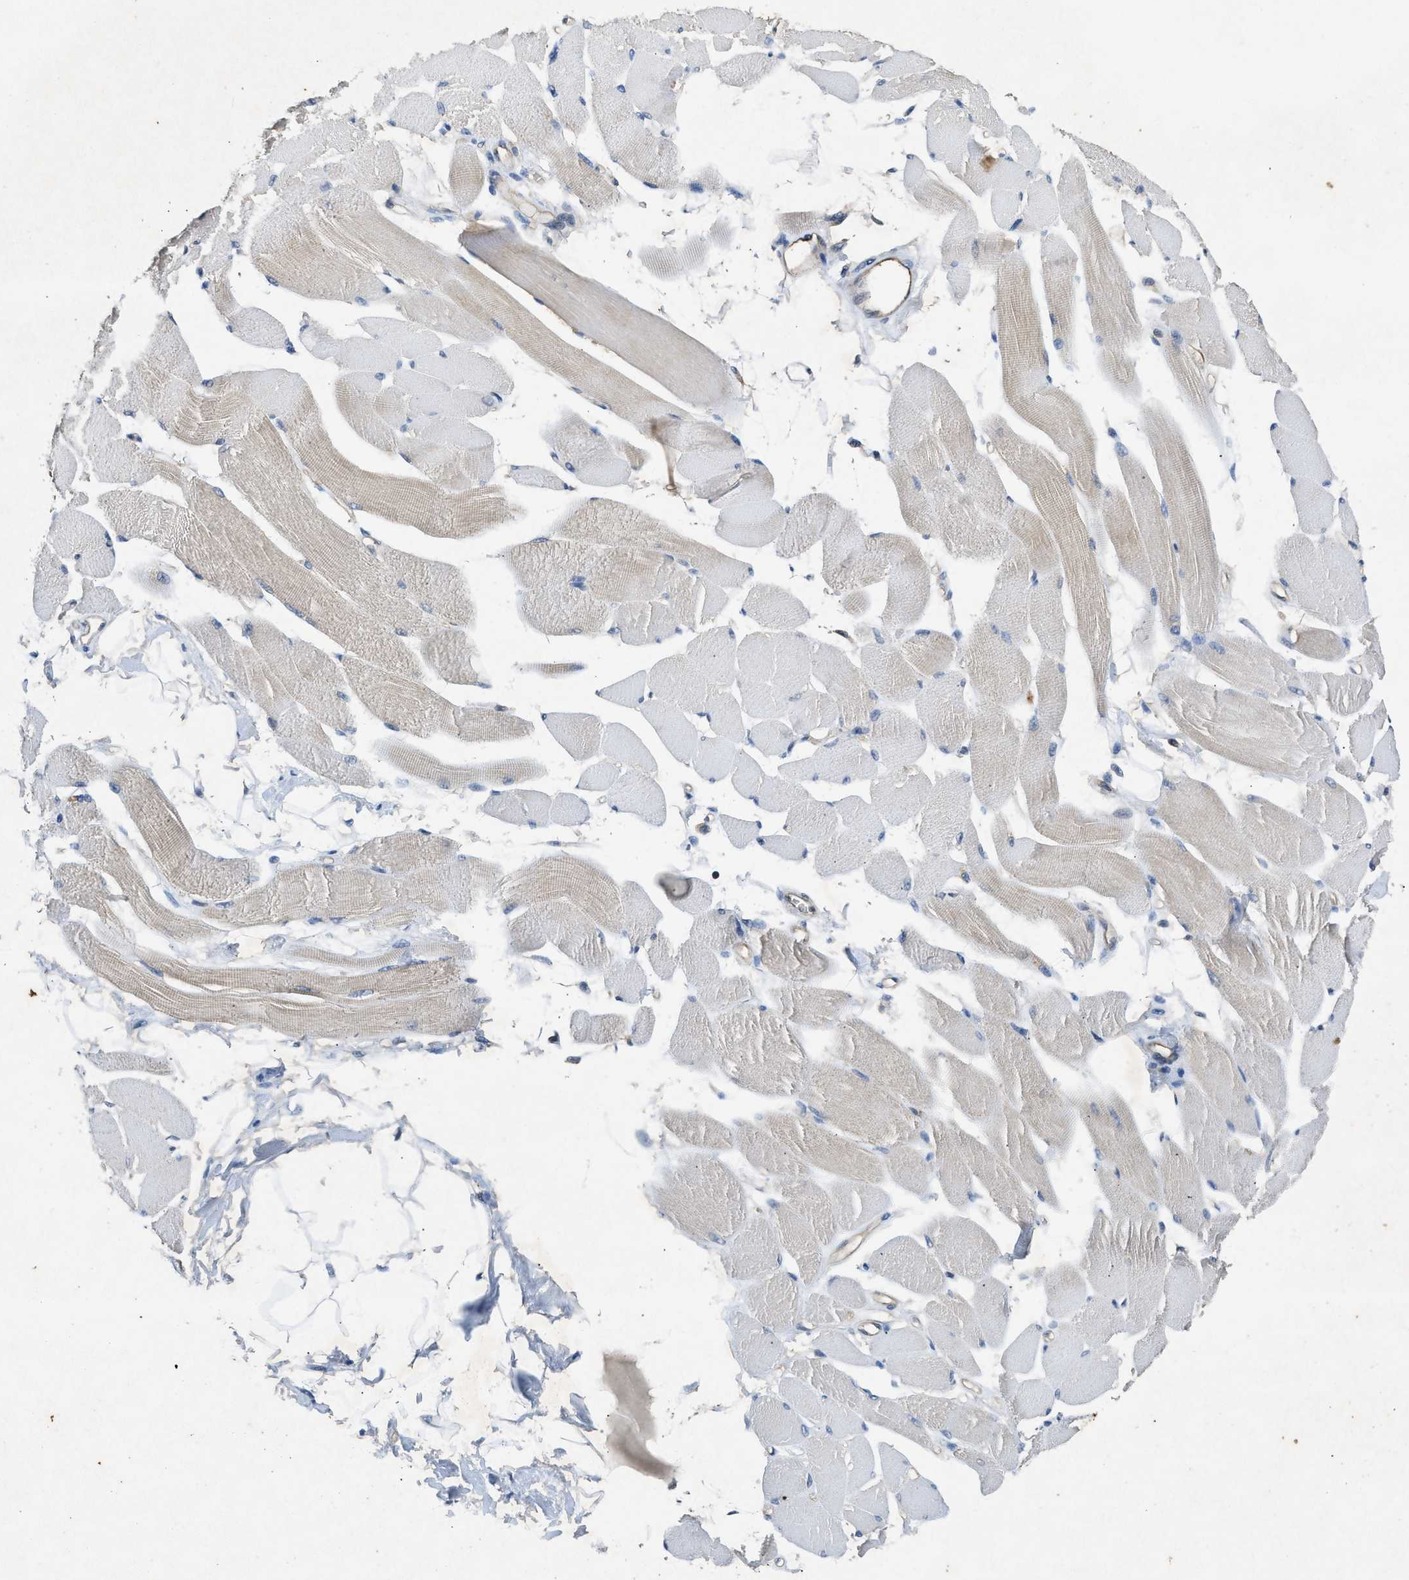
{"staining": {"intensity": "weak", "quantity": "<25%", "location": "cytoplasmic/membranous"}, "tissue": "skeletal muscle", "cell_type": "Myocytes", "image_type": "normal", "snomed": [{"axis": "morphology", "description": "Normal tissue, NOS"}, {"axis": "topography", "description": "Skeletal muscle"}, {"axis": "topography", "description": "Peripheral nerve tissue"}], "caption": "This is an immunohistochemistry photomicrograph of benign skeletal muscle. There is no positivity in myocytes.", "gene": "PPP3CA", "patient": {"sex": "female", "age": 84}}